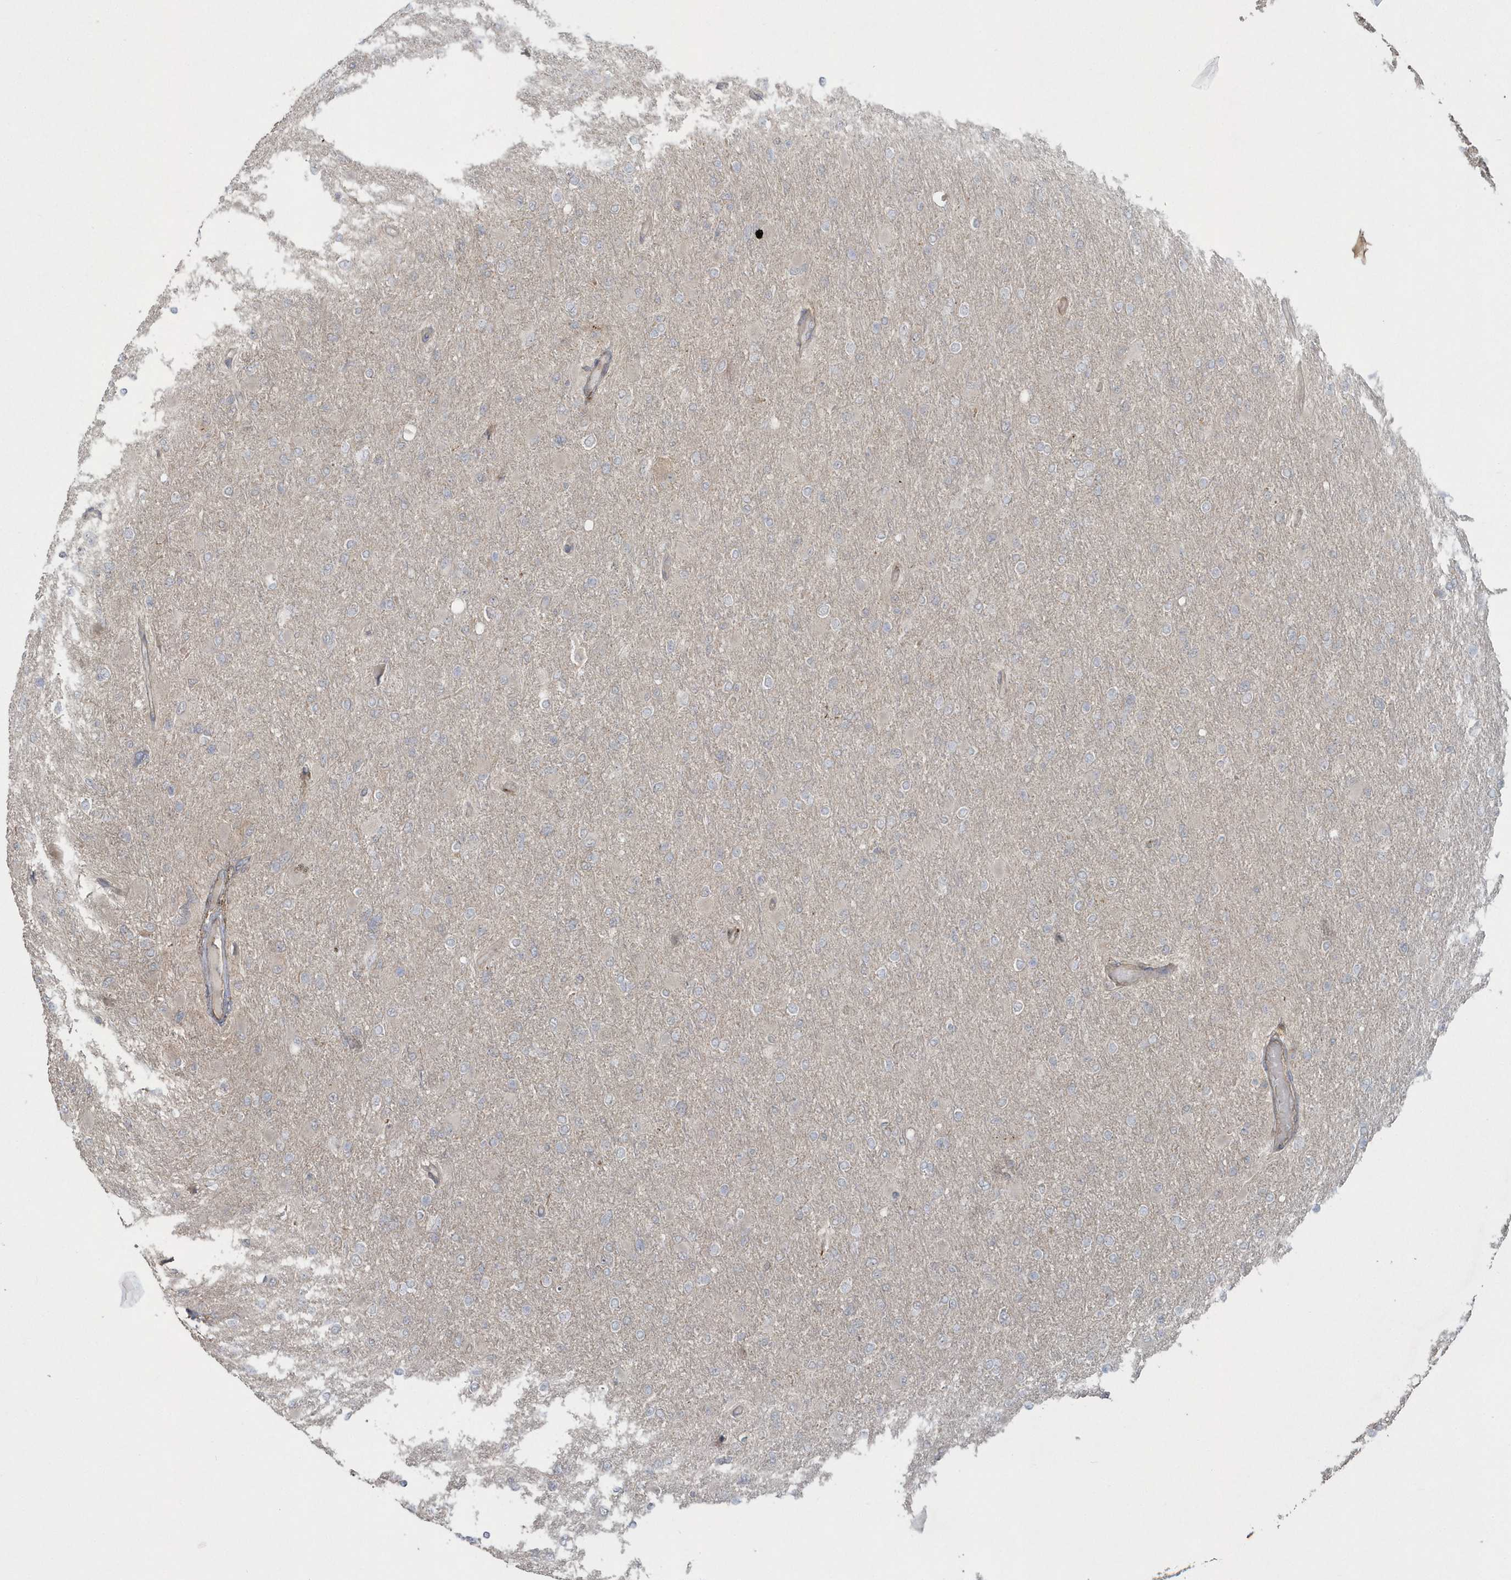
{"staining": {"intensity": "negative", "quantity": "none", "location": "none"}, "tissue": "glioma", "cell_type": "Tumor cells", "image_type": "cancer", "snomed": [{"axis": "morphology", "description": "Glioma, malignant, High grade"}, {"axis": "topography", "description": "Cerebral cortex"}], "caption": "Tumor cells are negative for brown protein staining in malignant glioma (high-grade).", "gene": "ARMC8", "patient": {"sex": "female", "age": 36}}